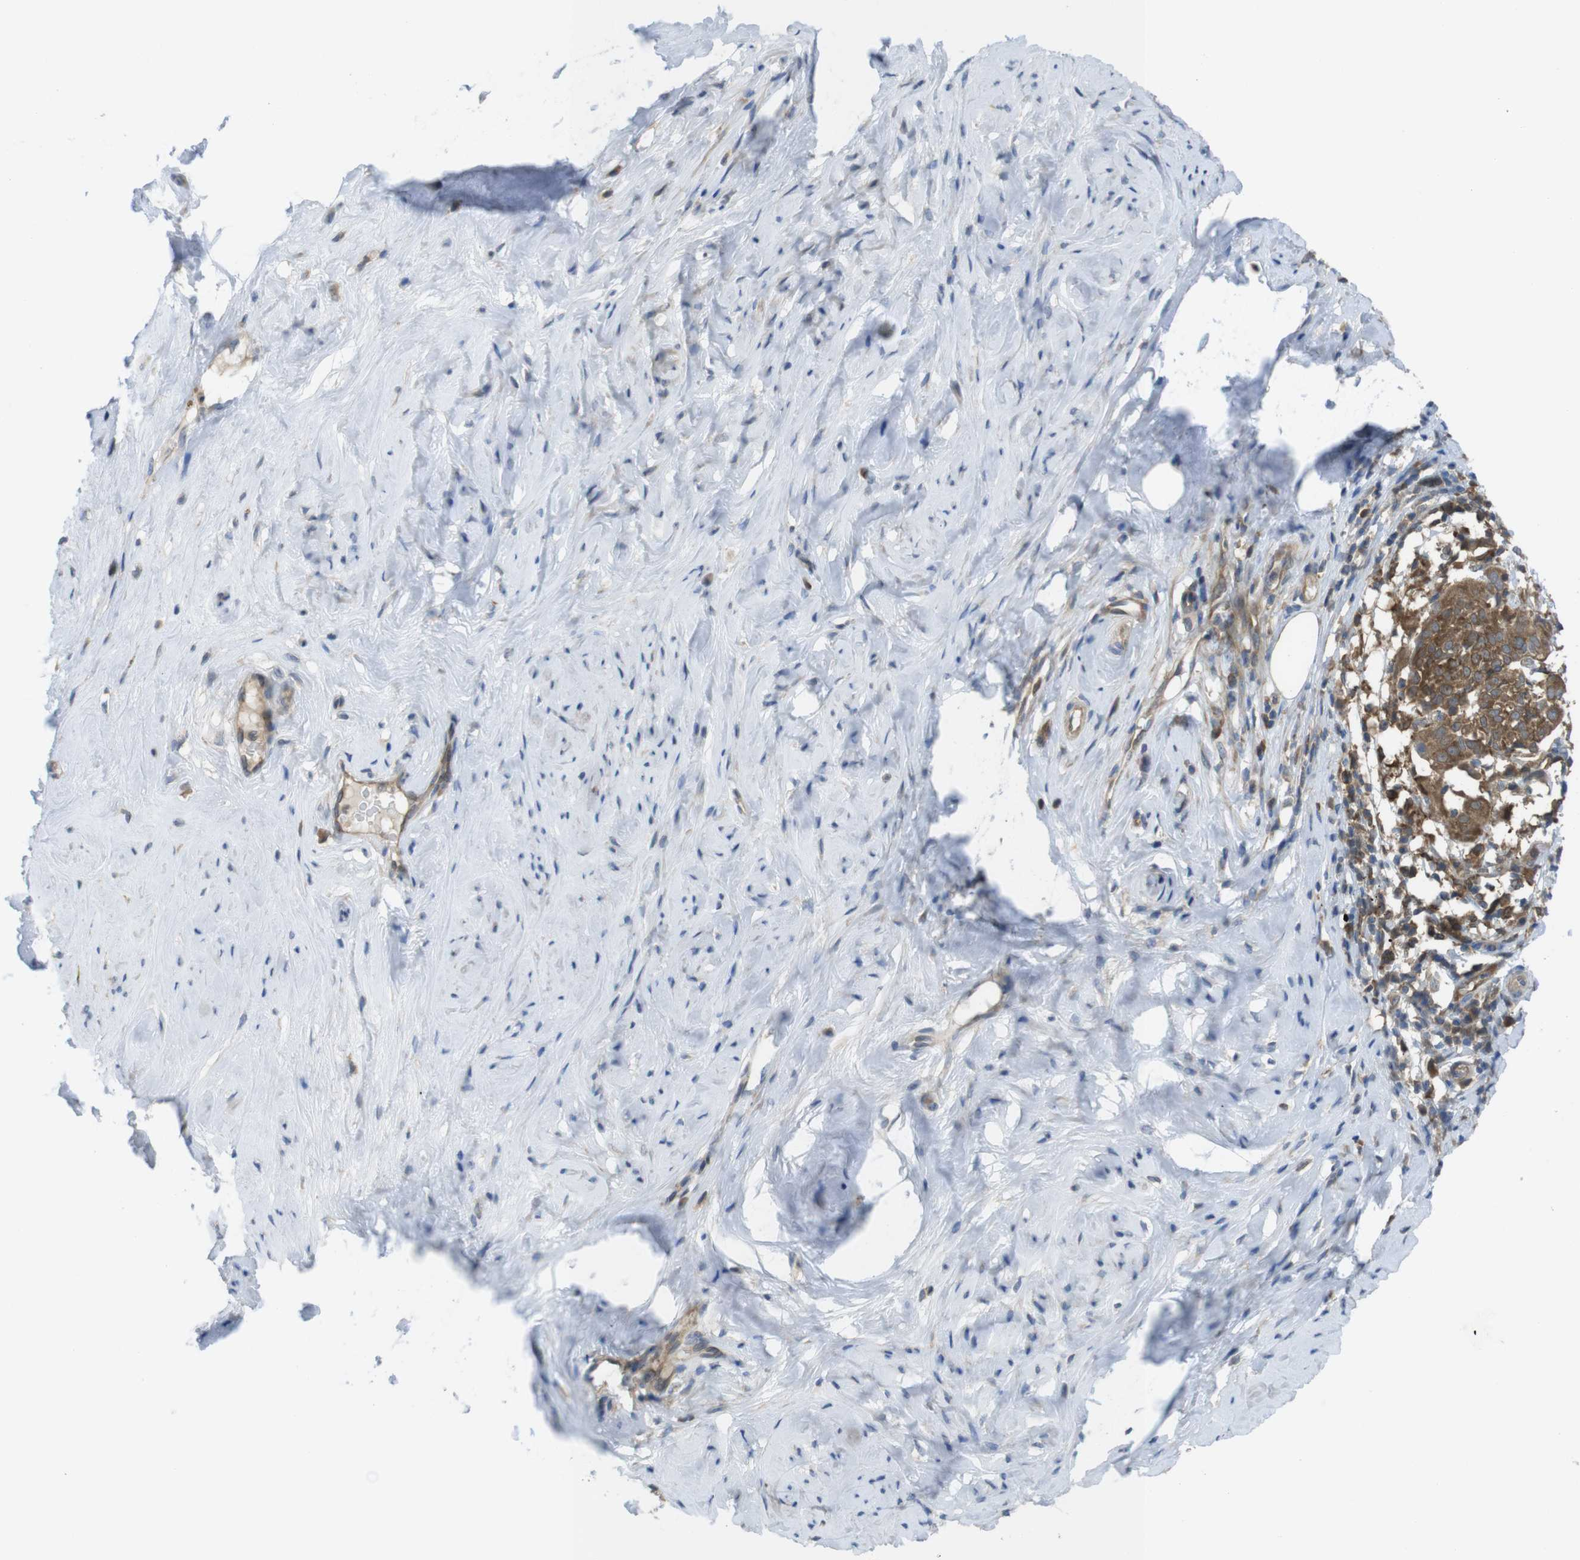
{"staining": {"intensity": "strong", "quantity": ">75%", "location": "cytoplasmic/membranous"}, "tissue": "cervical cancer", "cell_type": "Tumor cells", "image_type": "cancer", "snomed": [{"axis": "morphology", "description": "Squamous cell carcinoma, NOS"}, {"axis": "topography", "description": "Cervix"}], "caption": "Cervical squamous cell carcinoma stained with immunohistochemistry (IHC) exhibits strong cytoplasmic/membranous staining in approximately >75% of tumor cells. (Stains: DAB (3,3'-diaminobenzidine) in brown, nuclei in blue, Microscopy: brightfield microscopy at high magnification).", "gene": "MTHFD1", "patient": {"sex": "female", "age": 51}}